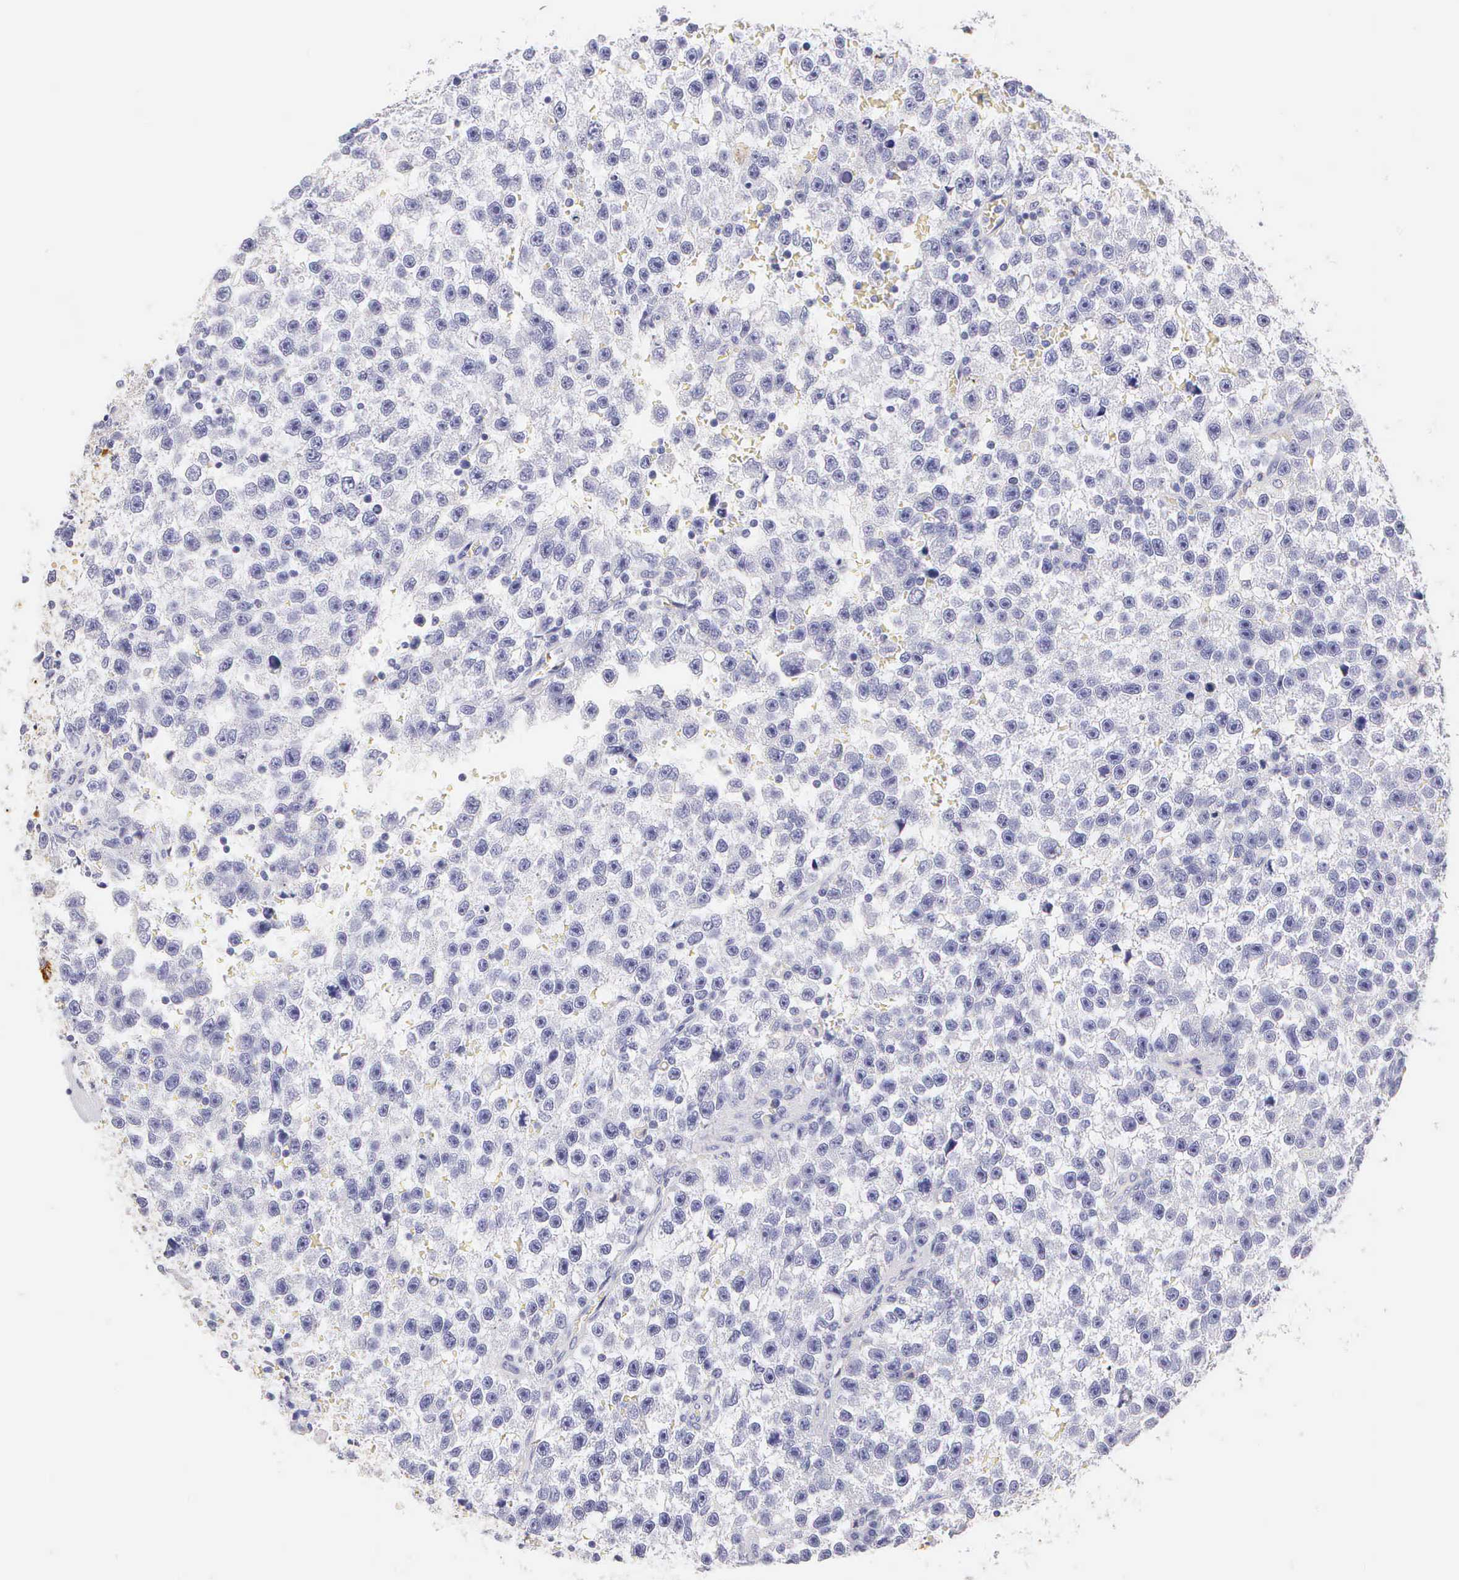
{"staining": {"intensity": "negative", "quantity": "none", "location": "none"}, "tissue": "testis cancer", "cell_type": "Tumor cells", "image_type": "cancer", "snomed": [{"axis": "morphology", "description": "Seminoma, NOS"}, {"axis": "topography", "description": "Testis"}], "caption": "Testis seminoma was stained to show a protein in brown. There is no significant positivity in tumor cells. (DAB IHC, high magnification).", "gene": "KRT17", "patient": {"sex": "male", "age": 33}}